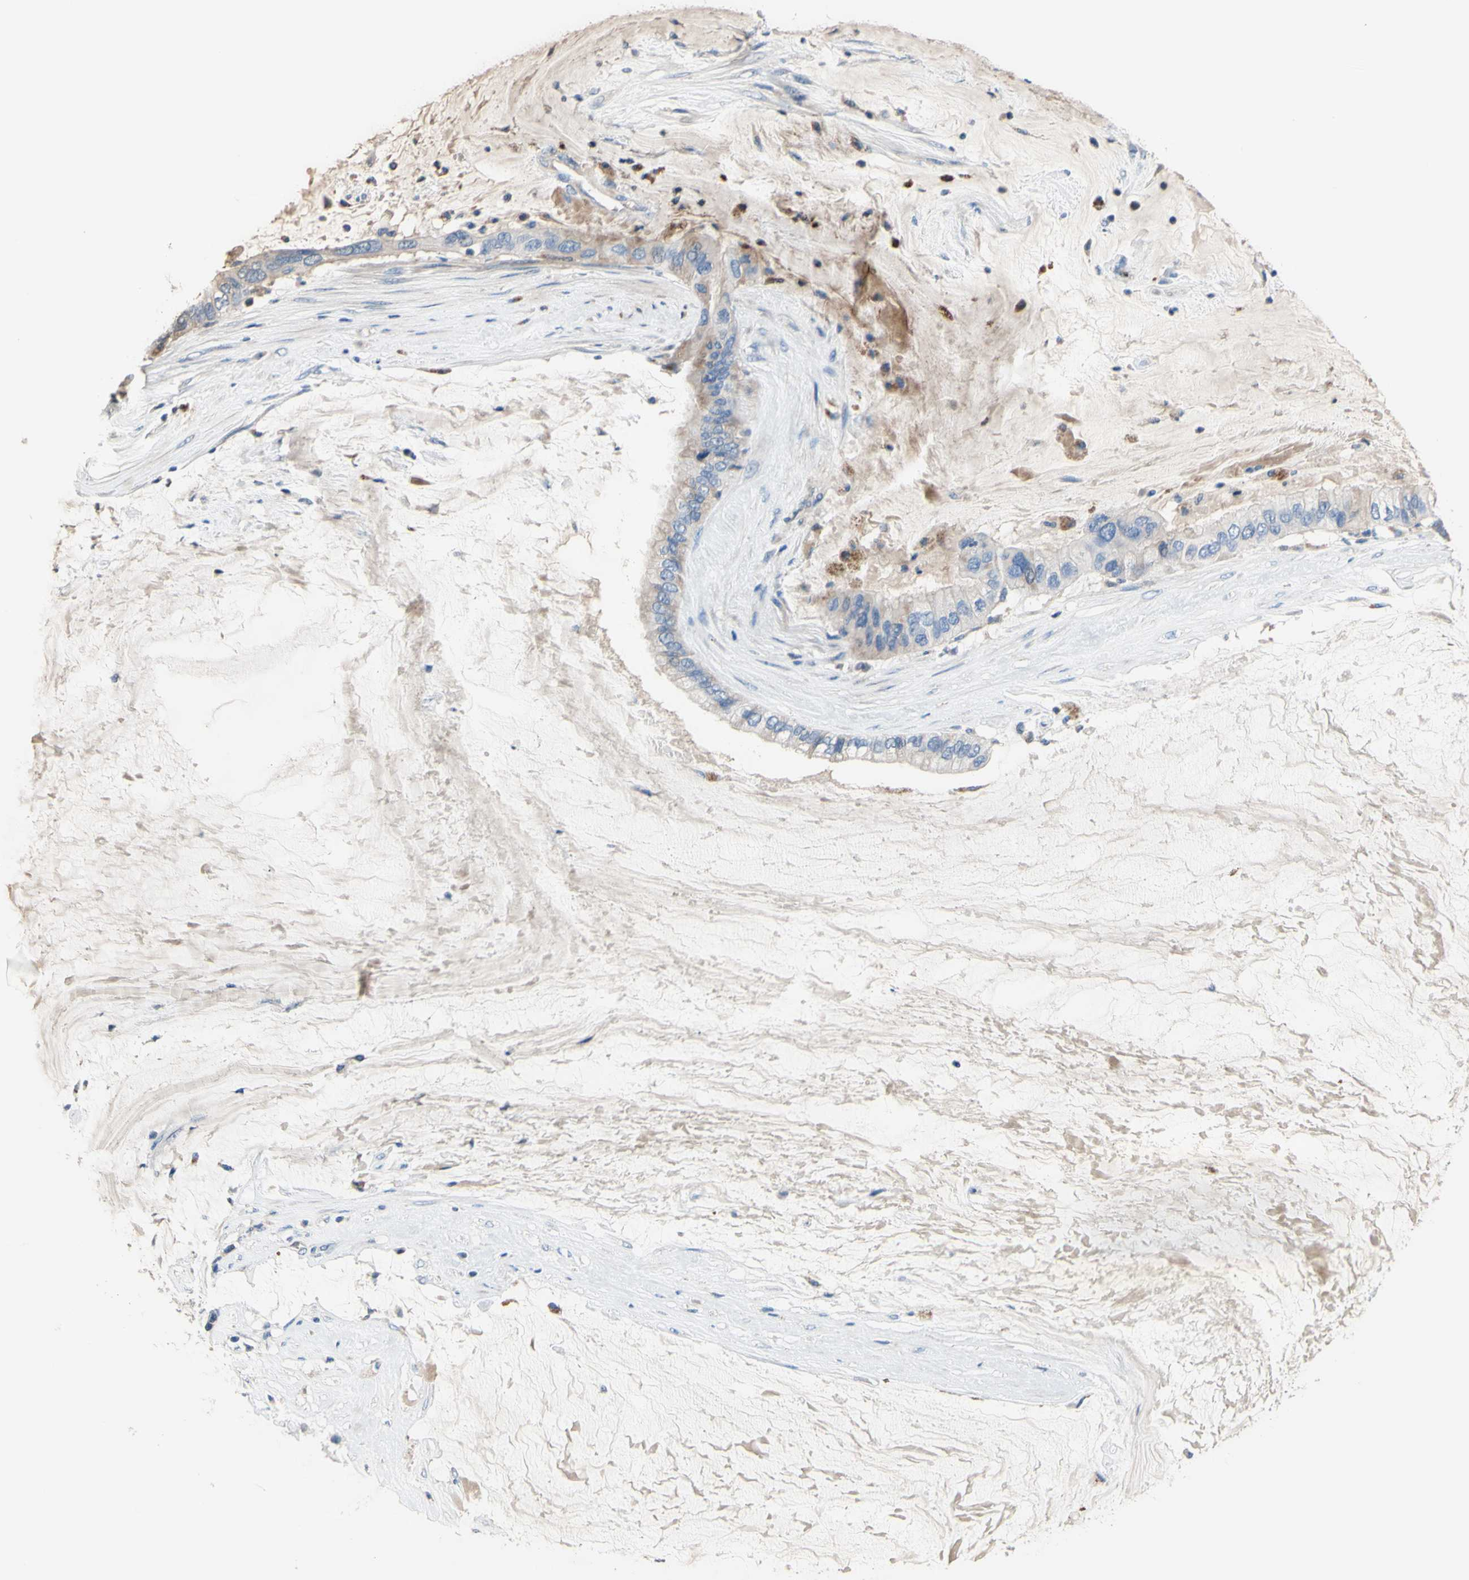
{"staining": {"intensity": "weak", "quantity": "25%-75%", "location": "cytoplasmic/membranous"}, "tissue": "ovarian cancer", "cell_type": "Tumor cells", "image_type": "cancer", "snomed": [{"axis": "morphology", "description": "Cystadenocarcinoma, mucinous, NOS"}, {"axis": "topography", "description": "Ovary"}], "caption": "Immunohistochemistry of human ovarian cancer reveals low levels of weak cytoplasmic/membranous staining in approximately 25%-75% of tumor cells. The protein is shown in brown color, while the nuclei are stained blue.", "gene": "CDON", "patient": {"sex": "female", "age": 80}}